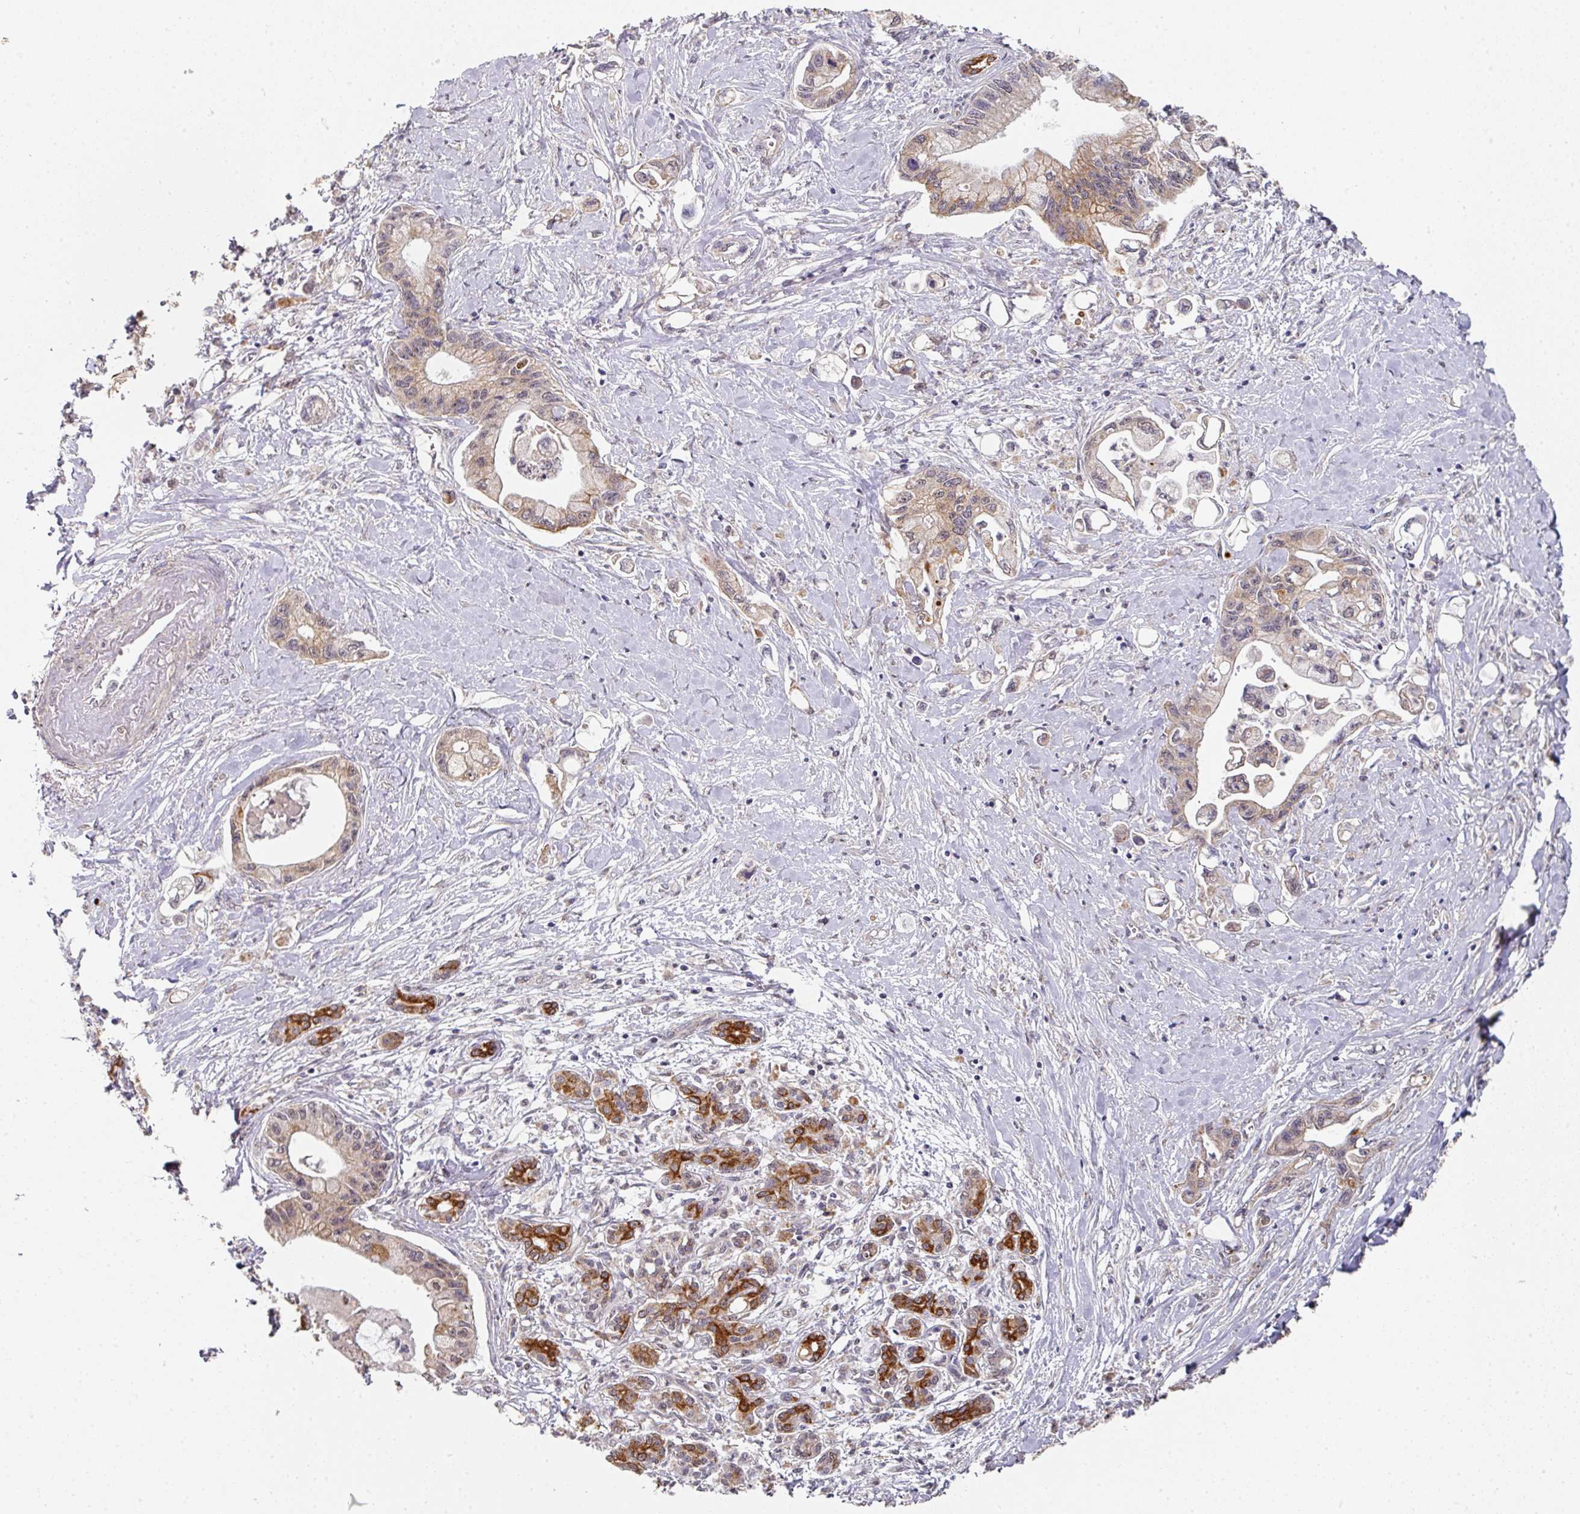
{"staining": {"intensity": "weak", "quantity": "25%-75%", "location": "cytoplasmic/membranous"}, "tissue": "pancreatic cancer", "cell_type": "Tumor cells", "image_type": "cancer", "snomed": [{"axis": "morphology", "description": "Adenocarcinoma, NOS"}, {"axis": "topography", "description": "Pancreas"}], "caption": "A micrograph showing weak cytoplasmic/membranous positivity in about 25%-75% of tumor cells in pancreatic adenocarcinoma, as visualized by brown immunohistochemical staining.", "gene": "EXTL3", "patient": {"sex": "male", "age": 61}}